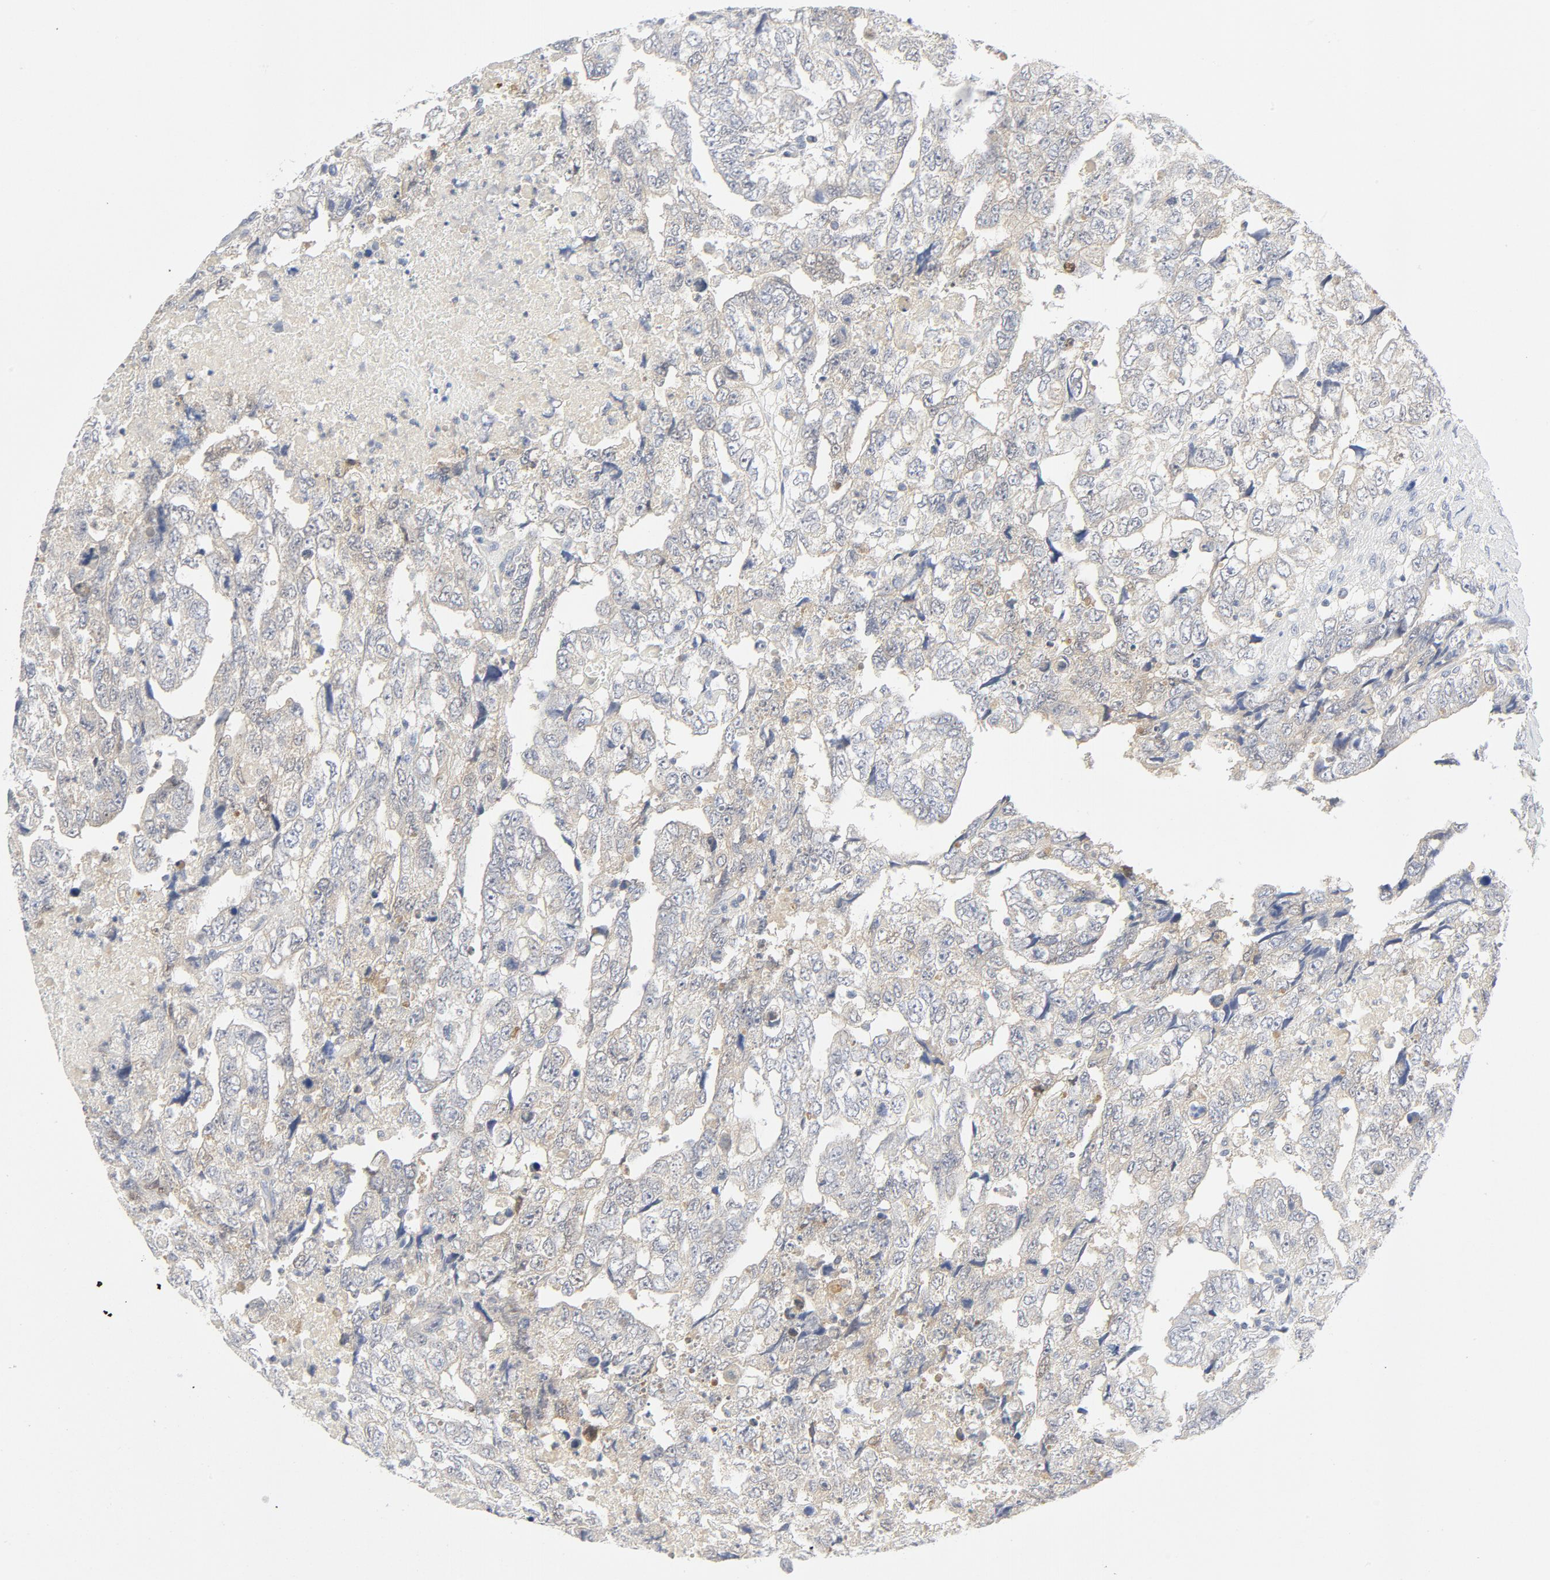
{"staining": {"intensity": "weak", "quantity": "<25%", "location": "cytoplasmic/membranous"}, "tissue": "testis cancer", "cell_type": "Tumor cells", "image_type": "cancer", "snomed": [{"axis": "morphology", "description": "Carcinoma, Embryonal, NOS"}, {"axis": "topography", "description": "Testis"}], "caption": "Immunohistochemical staining of embryonal carcinoma (testis) exhibits no significant expression in tumor cells.", "gene": "PGM1", "patient": {"sex": "male", "age": 36}}